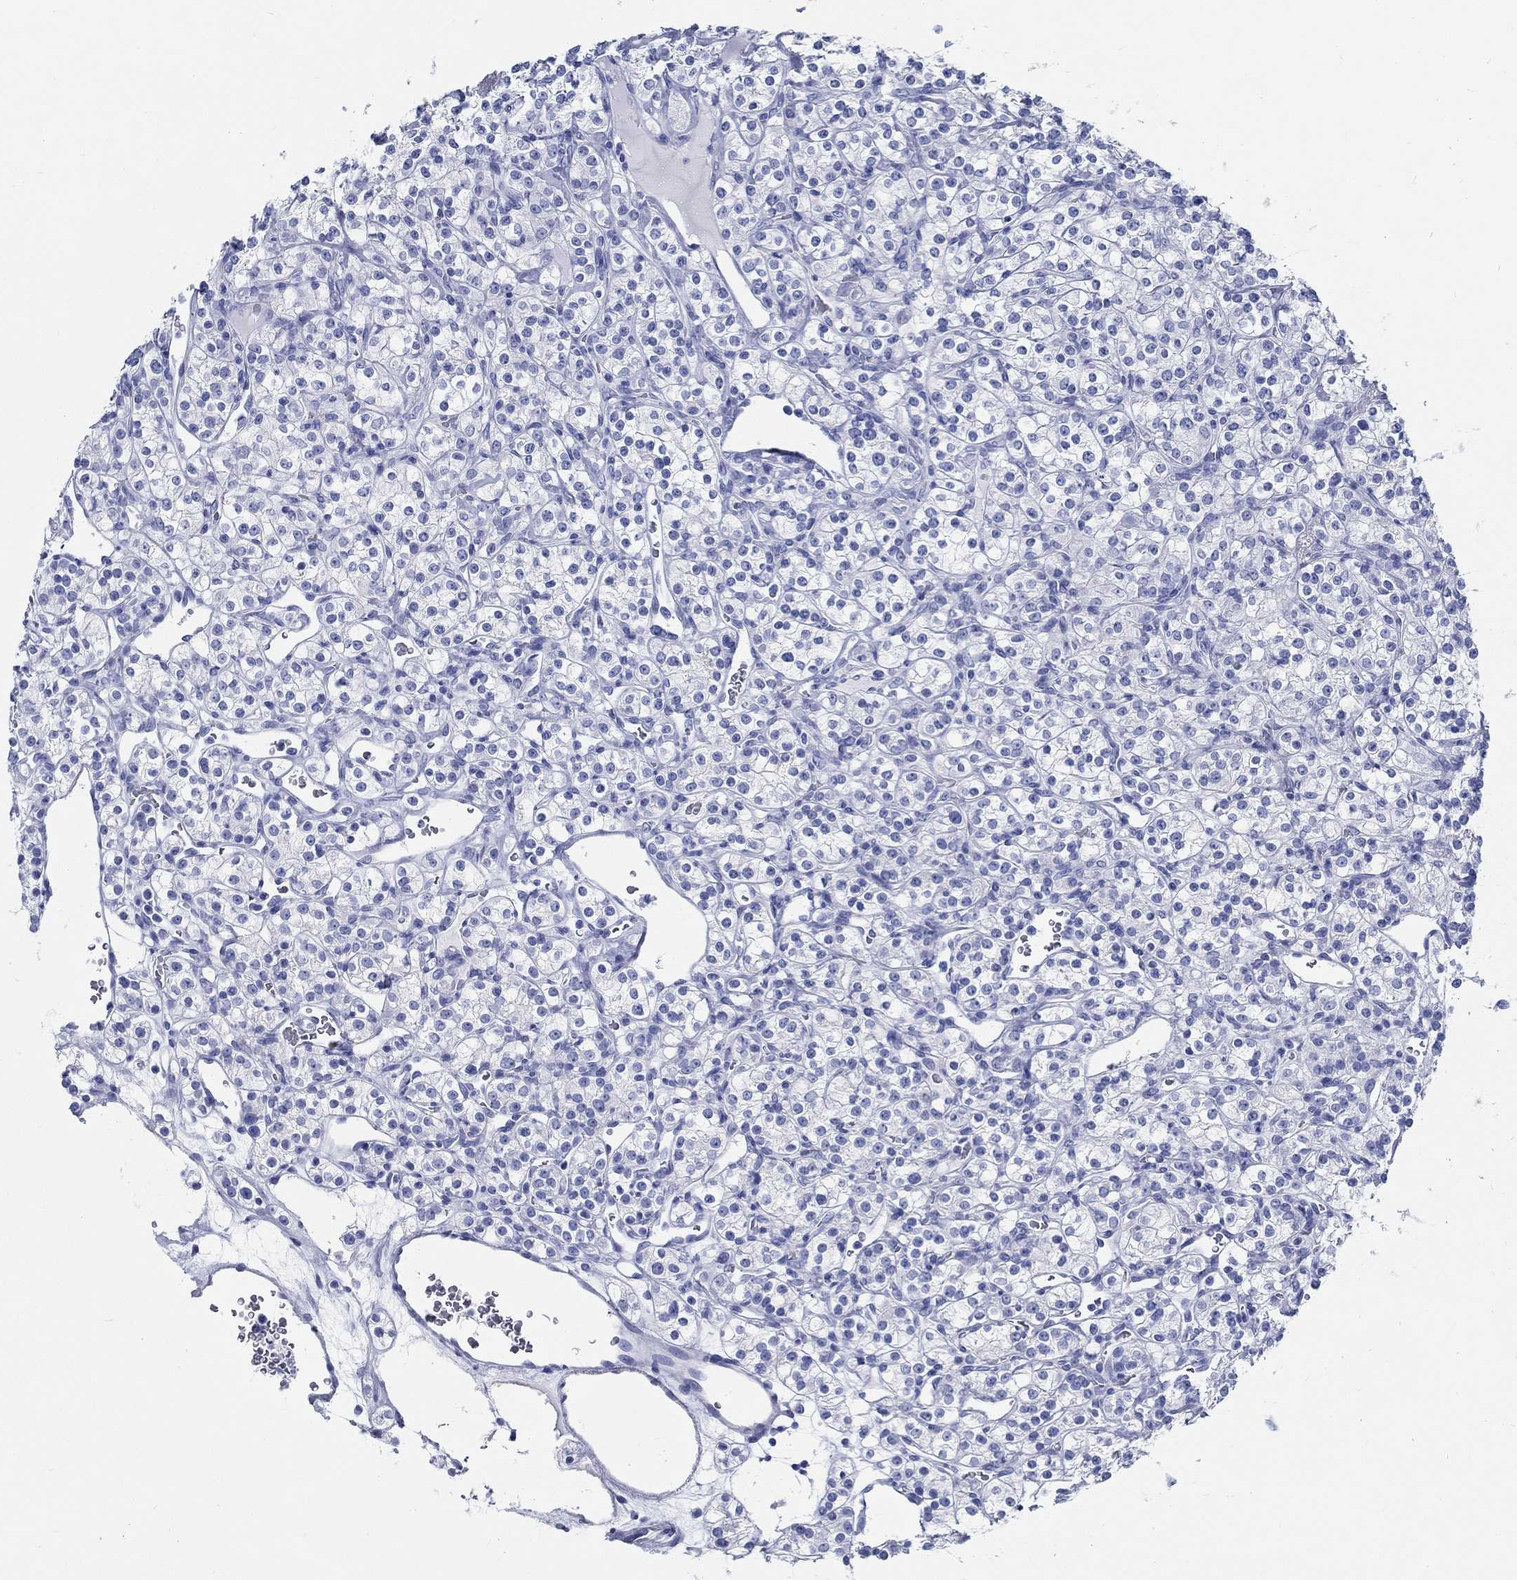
{"staining": {"intensity": "negative", "quantity": "none", "location": "none"}, "tissue": "renal cancer", "cell_type": "Tumor cells", "image_type": "cancer", "snomed": [{"axis": "morphology", "description": "Adenocarcinoma, NOS"}, {"axis": "topography", "description": "Kidney"}], "caption": "Human renal cancer stained for a protein using immunohistochemistry (IHC) demonstrates no positivity in tumor cells.", "gene": "RD3L", "patient": {"sex": "male", "age": 77}}